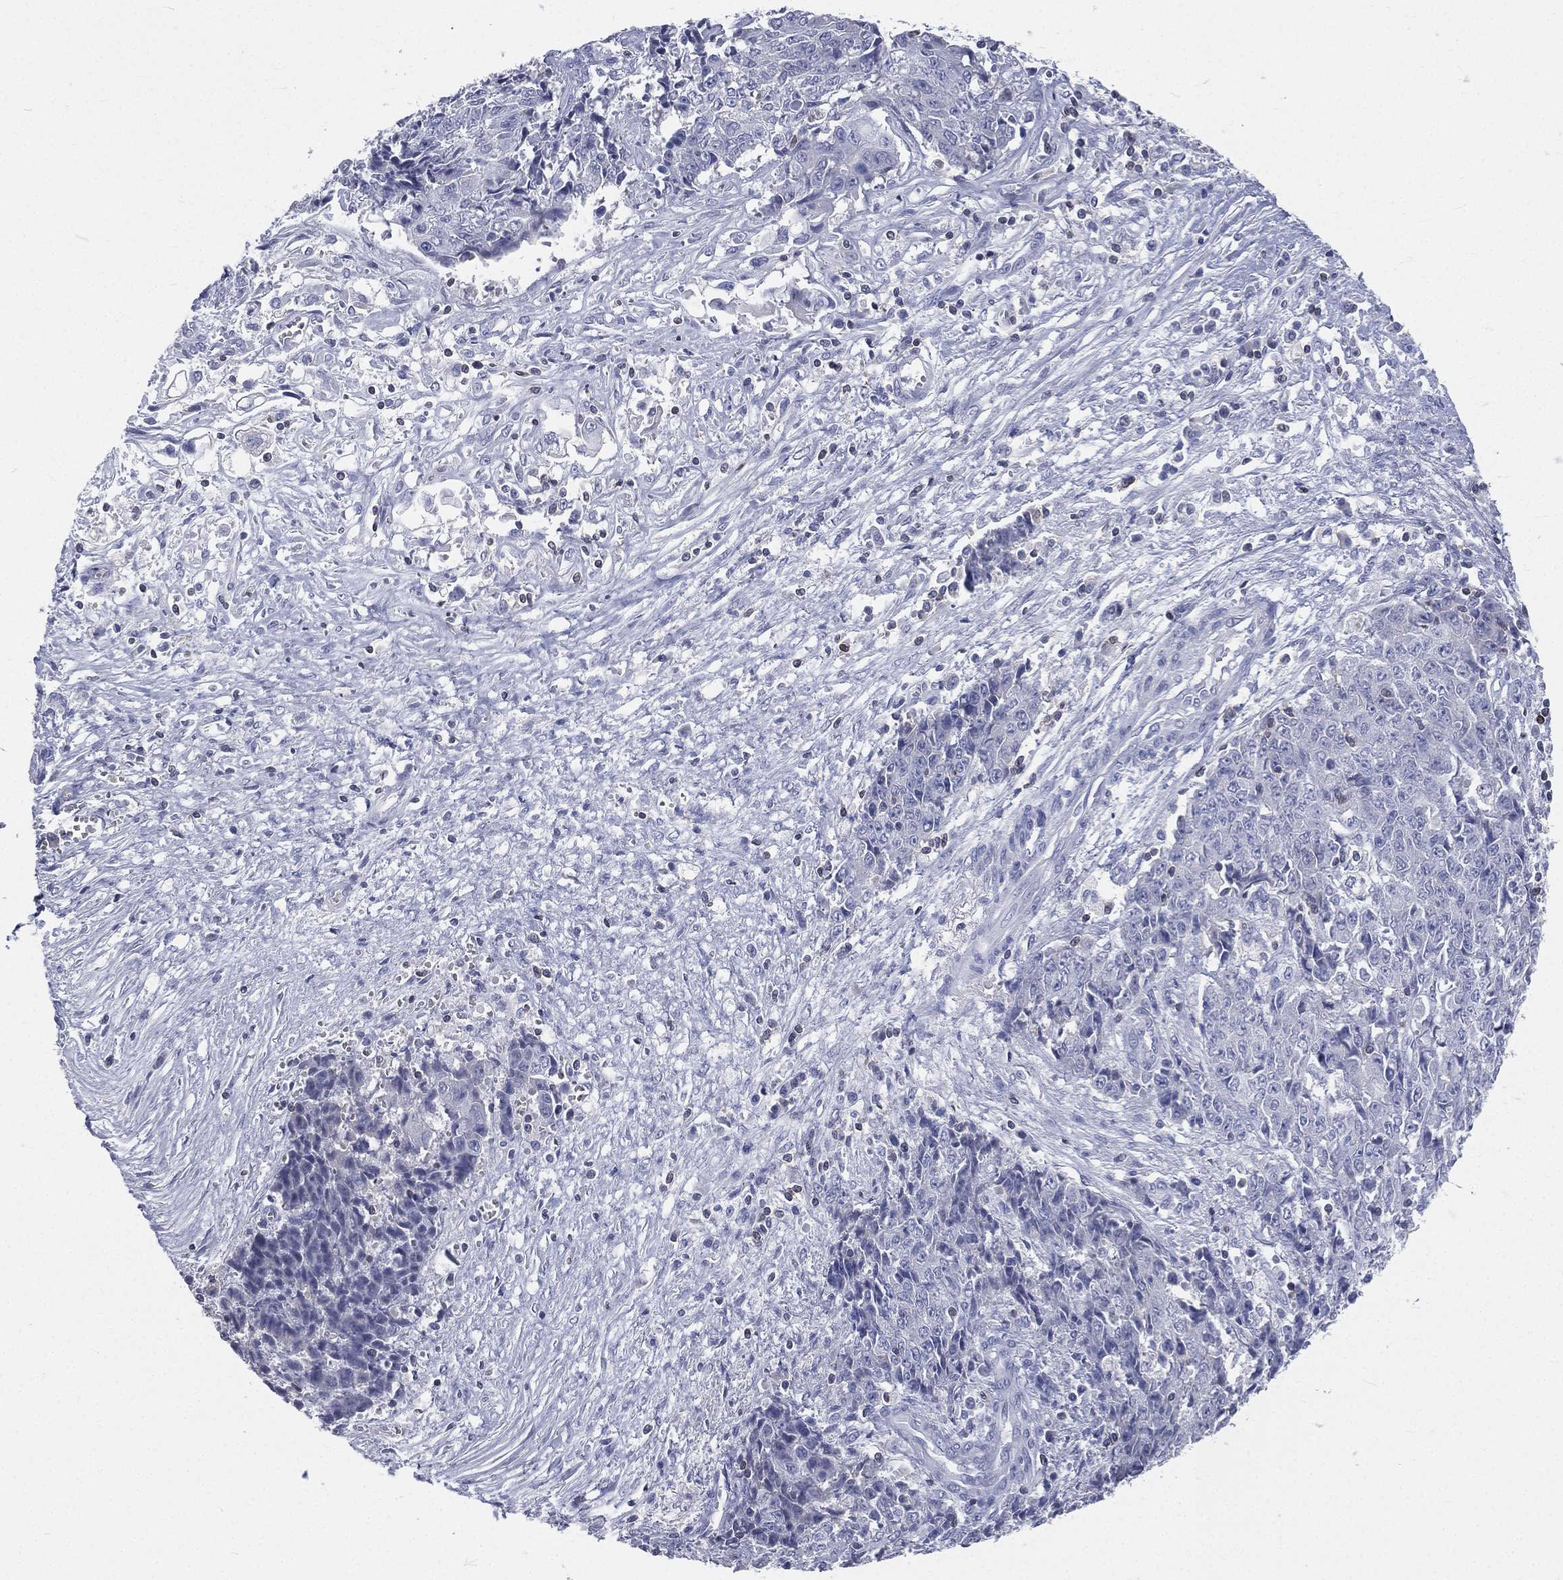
{"staining": {"intensity": "negative", "quantity": "none", "location": "none"}, "tissue": "ovarian cancer", "cell_type": "Tumor cells", "image_type": "cancer", "snomed": [{"axis": "morphology", "description": "Carcinoma, endometroid"}, {"axis": "topography", "description": "Ovary"}], "caption": "DAB immunohistochemical staining of human ovarian endometroid carcinoma demonstrates no significant positivity in tumor cells.", "gene": "CD3D", "patient": {"sex": "female", "age": 42}}